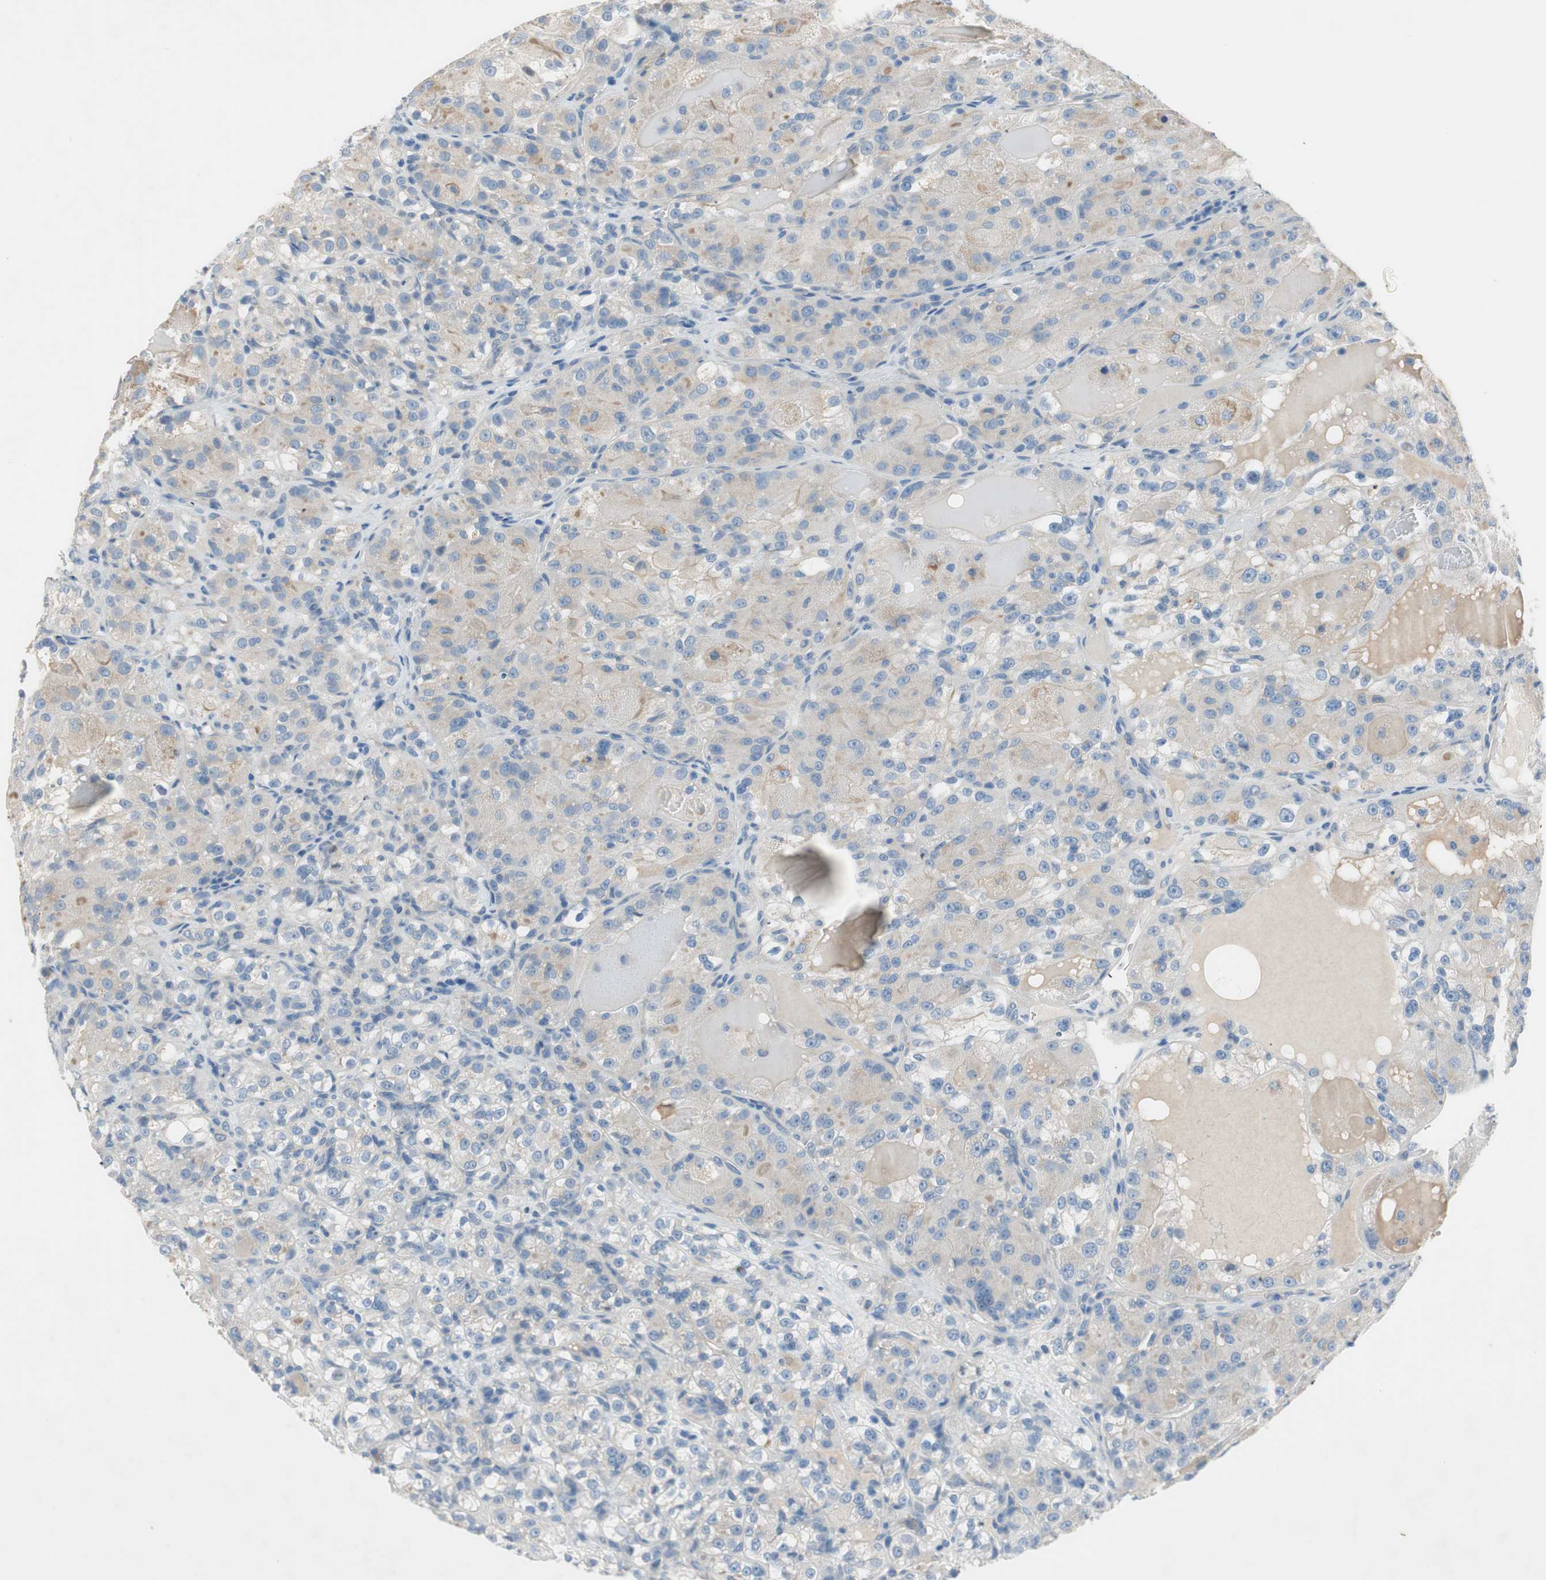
{"staining": {"intensity": "weak", "quantity": "<25%", "location": "cytoplasmic/membranous"}, "tissue": "renal cancer", "cell_type": "Tumor cells", "image_type": "cancer", "snomed": [{"axis": "morphology", "description": "Normal tissue, NOS"}, {"axis": "morphology", "description": "Adenocarcinoma, NOS"}, {"axis": "topography", "description": "Kidney"}], "caption": "Tumor cells are negative for protein expression in human adenocarcinoma (renal). (Stains: DAB (3,3'-diaminobenzidine) immunohistochemistry with hematoxylin counter stain, Microscopy: brightfield microscopy at high magnification).", "gene": "PRRG4", "patient": {"sex": "male", "age": 61}}